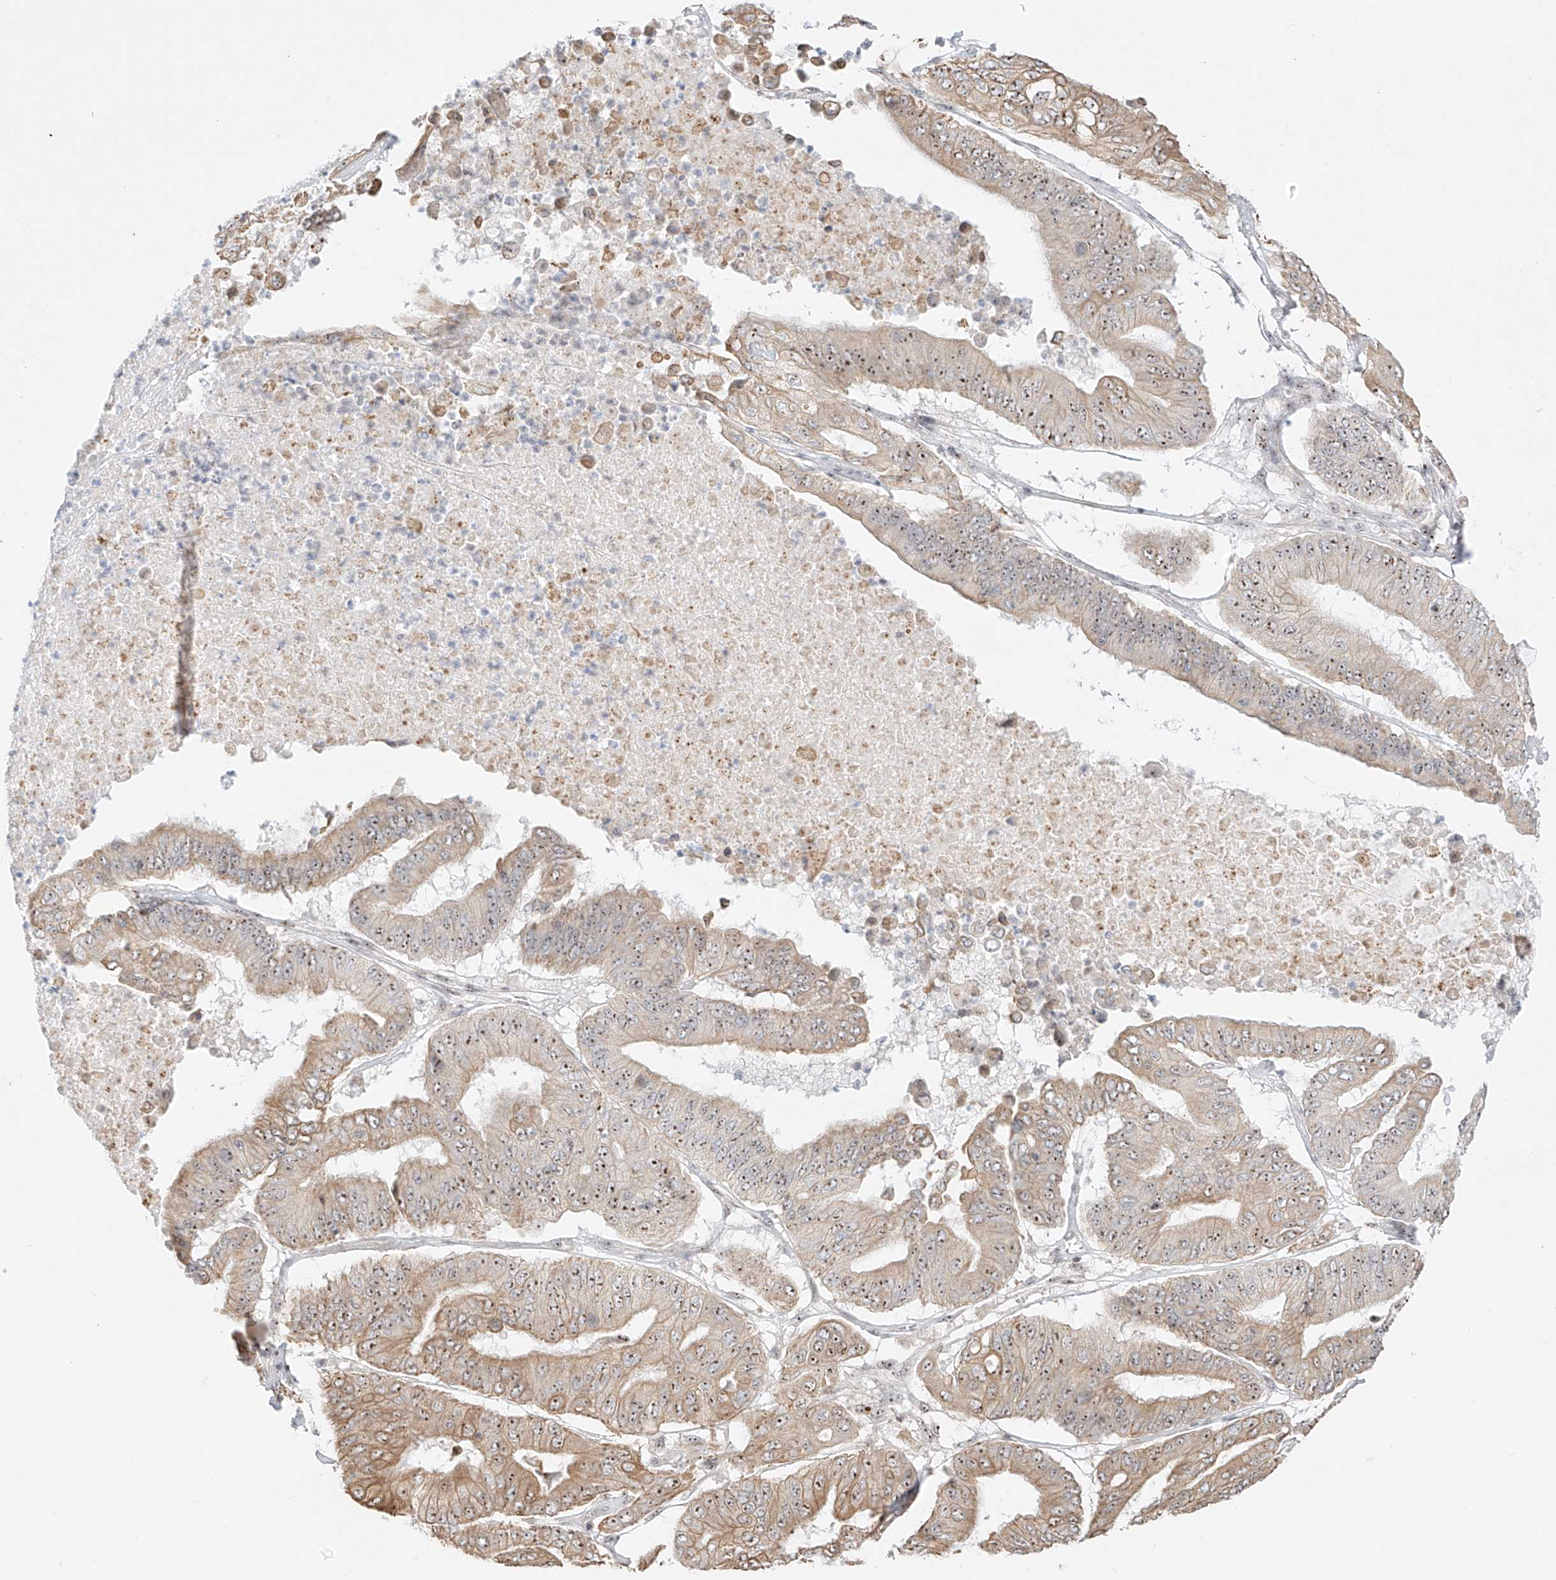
{"staining": {"intensity": "moderate", "quantity": ">75%", "location": "cytoplasmic/membranous,nuclear"}, "tissue": "pancreatic cancer", "cell_type": "Tumor cells", "image_type": "cancer", "snomed": [{"axis": "morphology", "description": "Adenocarcinoma, NOS"}, {"axis": "topography", "description": "Pancreas"}], "caption": "DAB immunohistochemical staining of human pancreatic cancer (adenocarcinoma) reveals moderate cytoplasmic/membranous and nuclear protein expression in approximately >75% of tumor cells.", "gene": "ZNF512", "patient": {"sex": "female", "age": 77}}